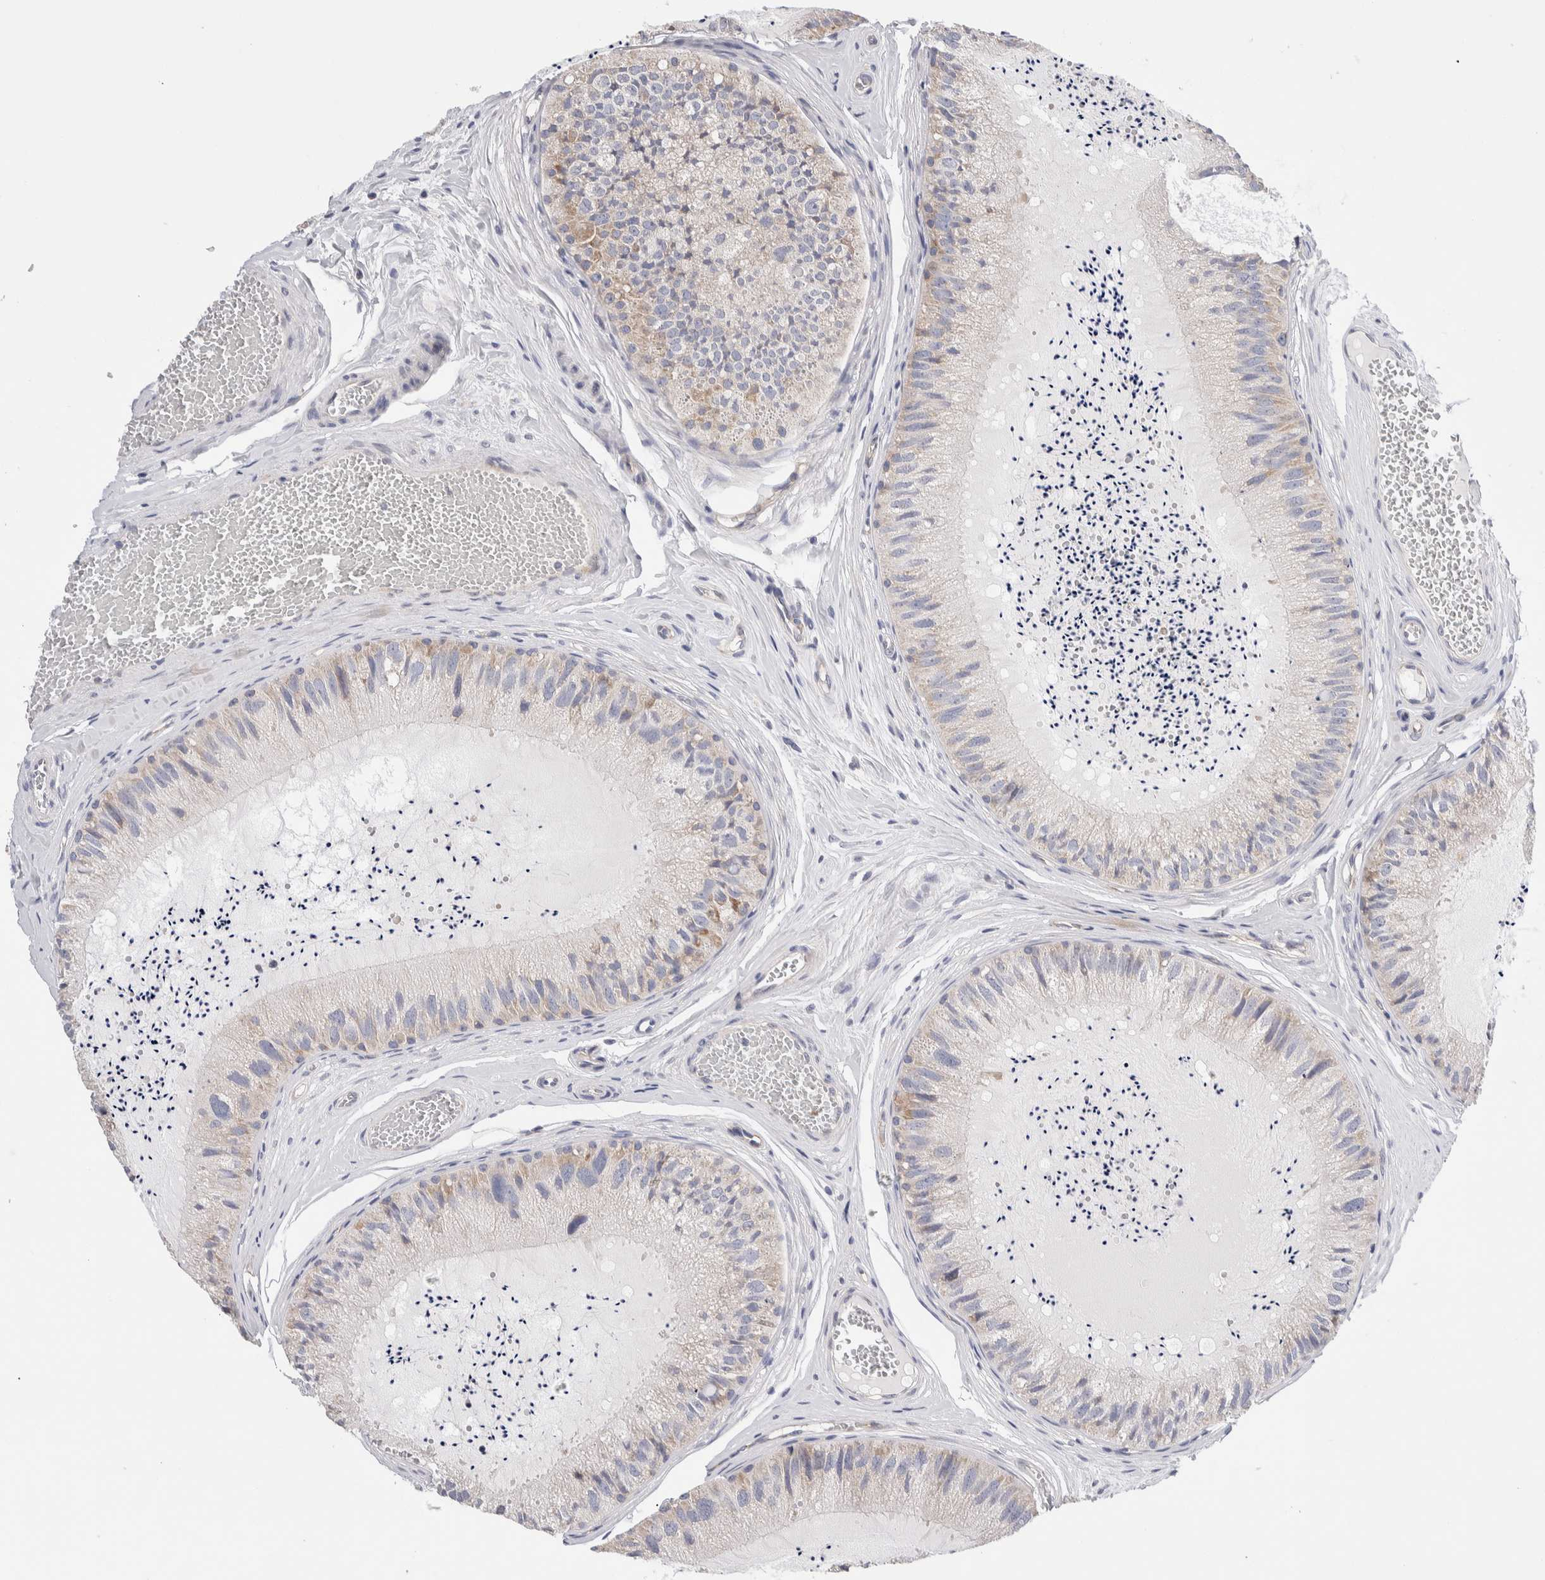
{"staining": {"intensity": "moderate", "quantity": "<25%", "location": "cytoplasmic/membranous"}, "tissue": "epididymis", "cell_type": "Glandular cells", "image_type": "normal", "snomed": [{"axis": "morphology", "description": "Normal tissue, NOS"}, {"axis": "topography", "description": "Epididymis"}], "caption": "About <25% of glandular cells in unremarkable human epididymis reveal moderate cytoplasmic/membranous protein positivity as visualized by brown immunohistochemical staining.", "gene": "RACK1", "patient": {"sex": "male", "age": 31}}